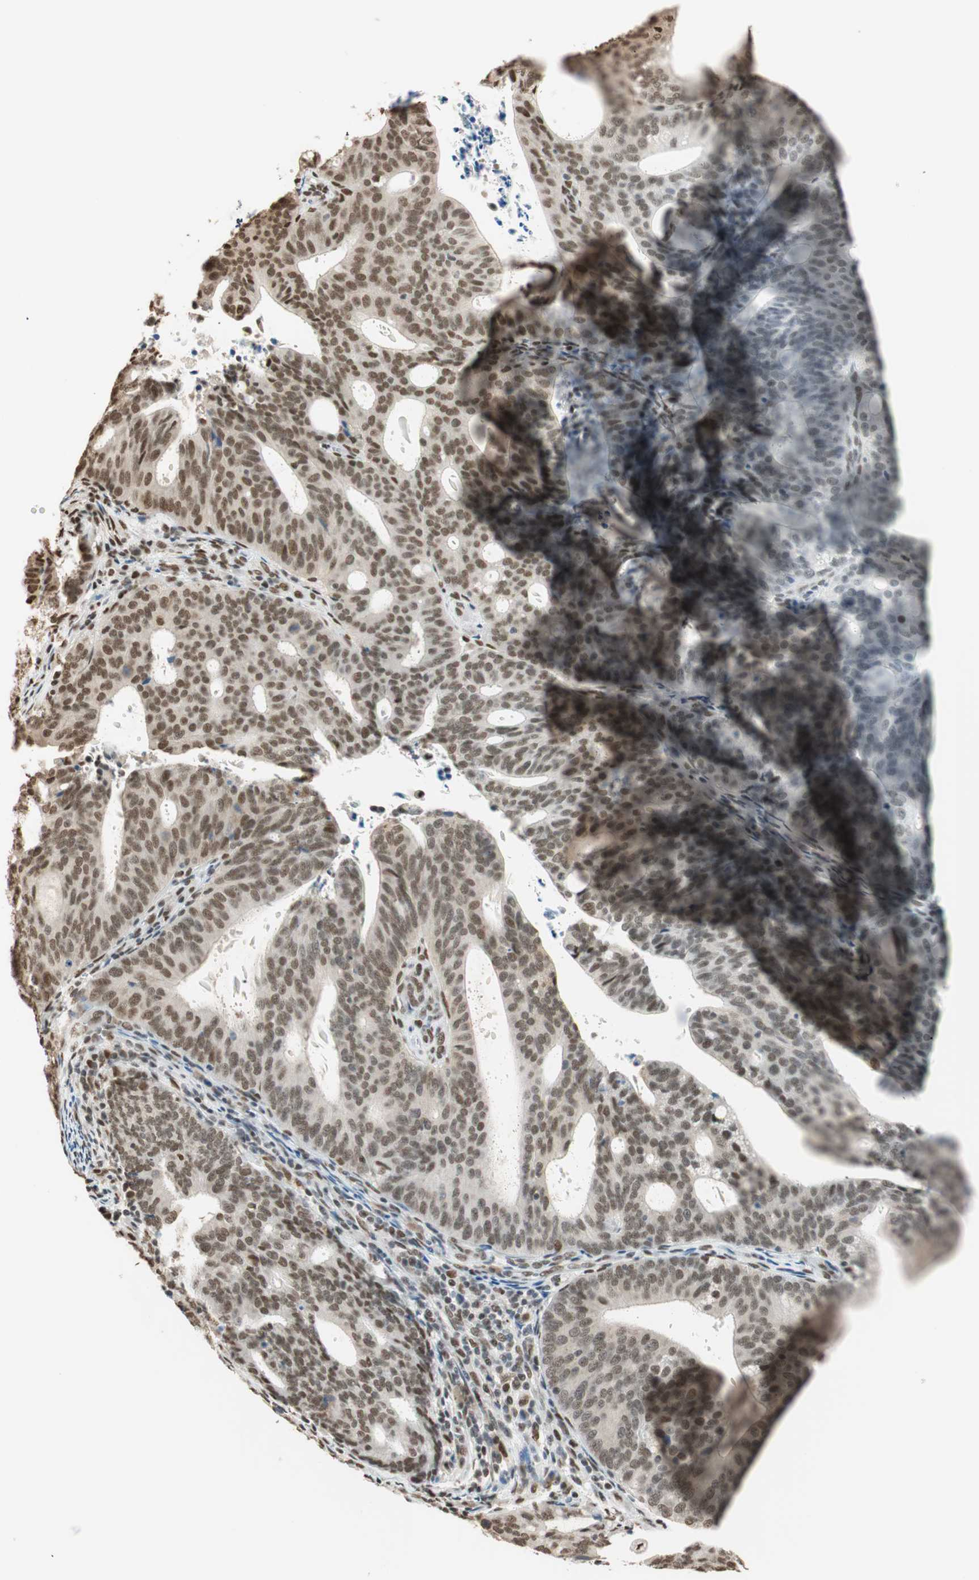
{"staining": {"intensity": "moderate", "quantity": "25%-75%", "location": "nuclear"}, "tissue": "endometrial cancer", "cell_type": "Tumor cells", "image_type": "cancer", "snomed": [{"axis": "morphology", "description": "Adenocarcinoma, NOS"}, {"axis": "topography", "description": "Uterus"}], "caption": "DAB (3,3'-diaminobenzidine) immunohistochemical staining of human endometrial cancer (adenocarcinoma) reveals moderate nuclear protein positivity in about 25%-75% of tumor cells.", "gene": "FANCG", "patient": {"sex": "female", "age": 83}}